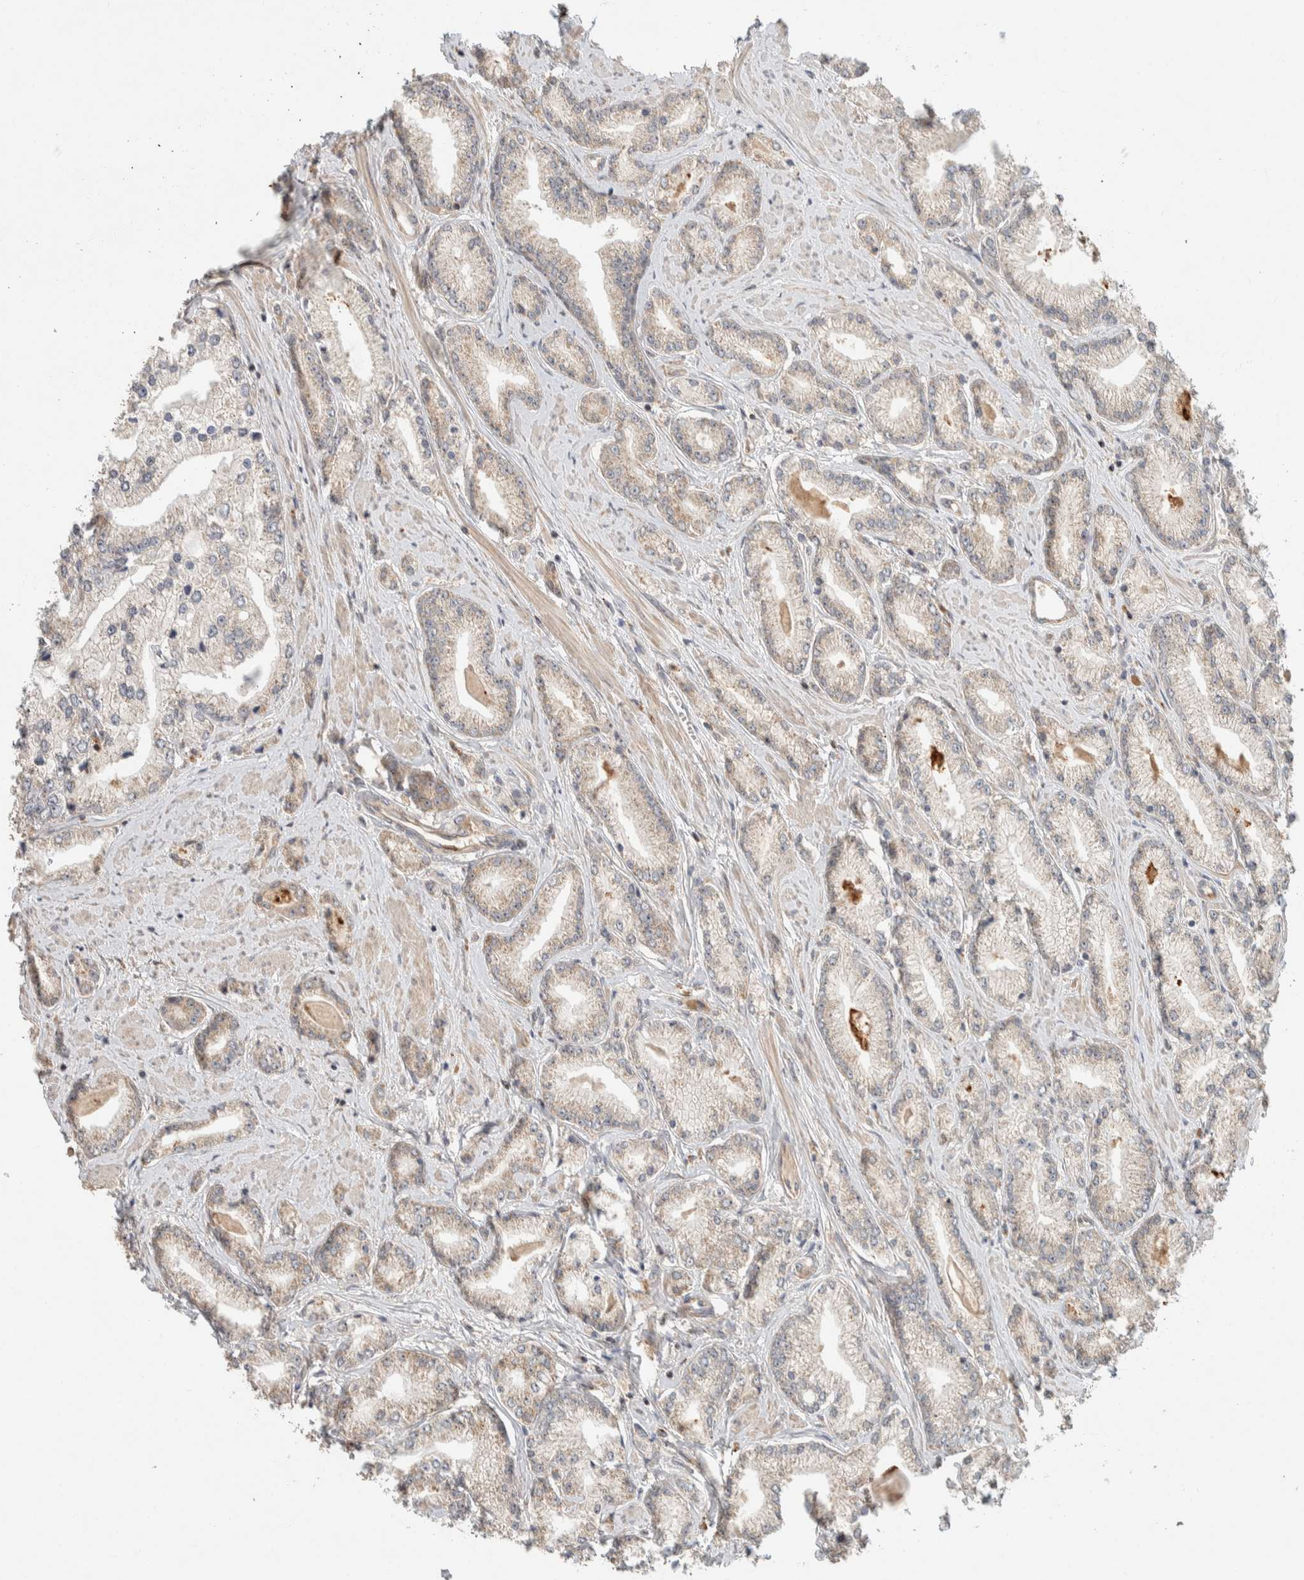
{"staining": {"intensity": "weak", "quantity": ">75%", "location": "cytoplasmic/membranous"}, "tissue": "prostate cancer", "cell_type": "Tumor cells", "image_type": "cancer", "snomed": [{"axis": "morphology", "description": "Adenocarcinoma, Low grade"}, {"axis": "topography", "description": "Prostate"}], "caption": "Tumor cells show low levels of weak cytoplasmic/membranous staining in approximately >75% of cells in human prostate cancer.", "gene": "KIF9", "patient": {"sex": "male", "age": 62}}